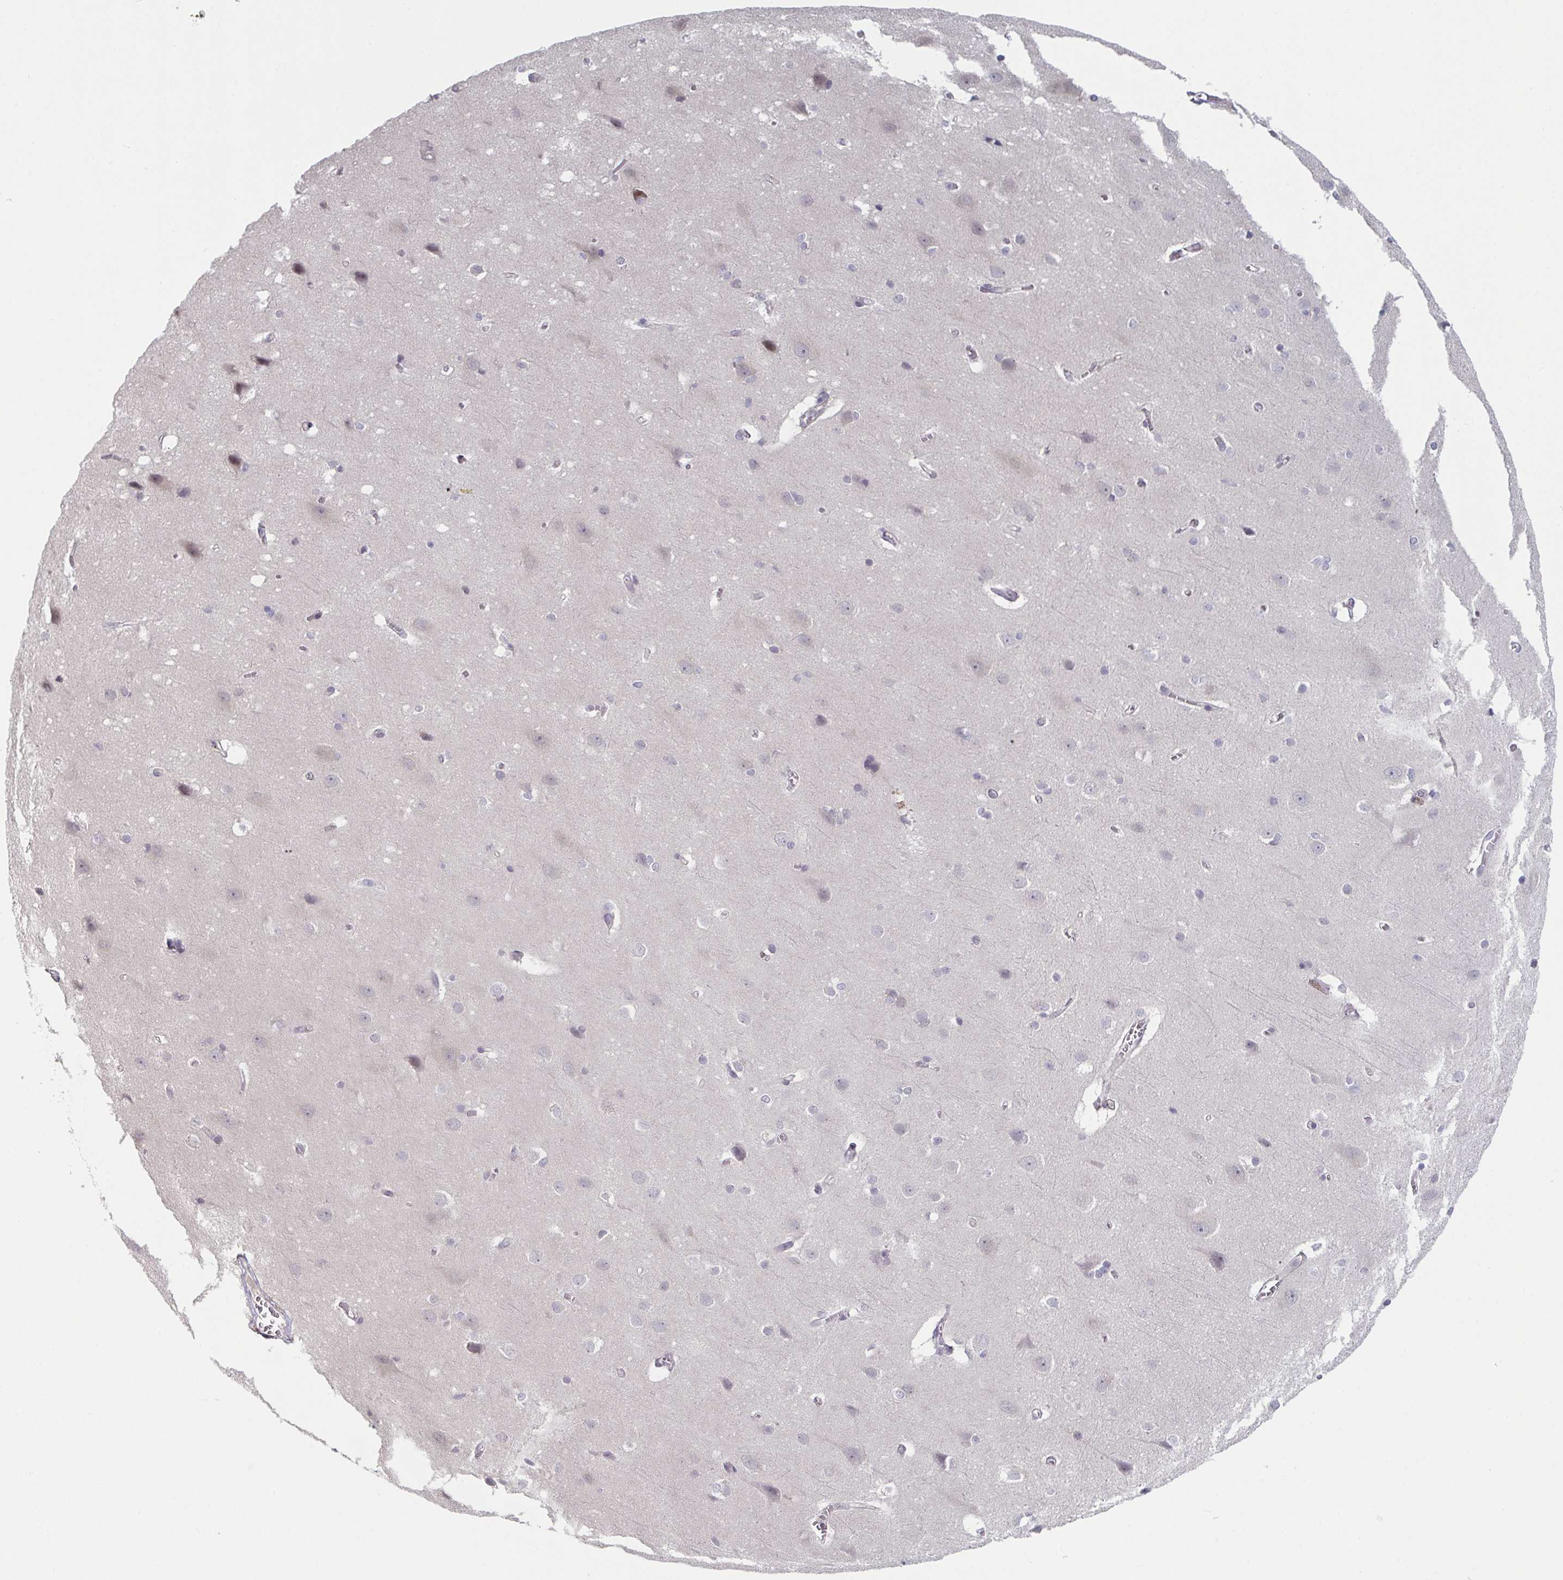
{"staining": {"intensity": "negative", "quantity": "none", "location": "none"}, "tissue": "cerebral cortex", "cell_type": "Endothelial cells", "image_type": "normal", "snomed": [{"axis": "morphology", "description": "Normal tissue, NOS"}, {"axis": "topography", "description": "Cerebral cortex"}], "caption": "Endothelial cells show no significant protein staining in benign cerebral cortex. (Brightfield microscopy of DAB (3,3'-diaminobenzidine) immunohistochemistry (IHC) at high magnification).", "gene": "ZNF214", "patient": {"sex": "male", "age": 37}}